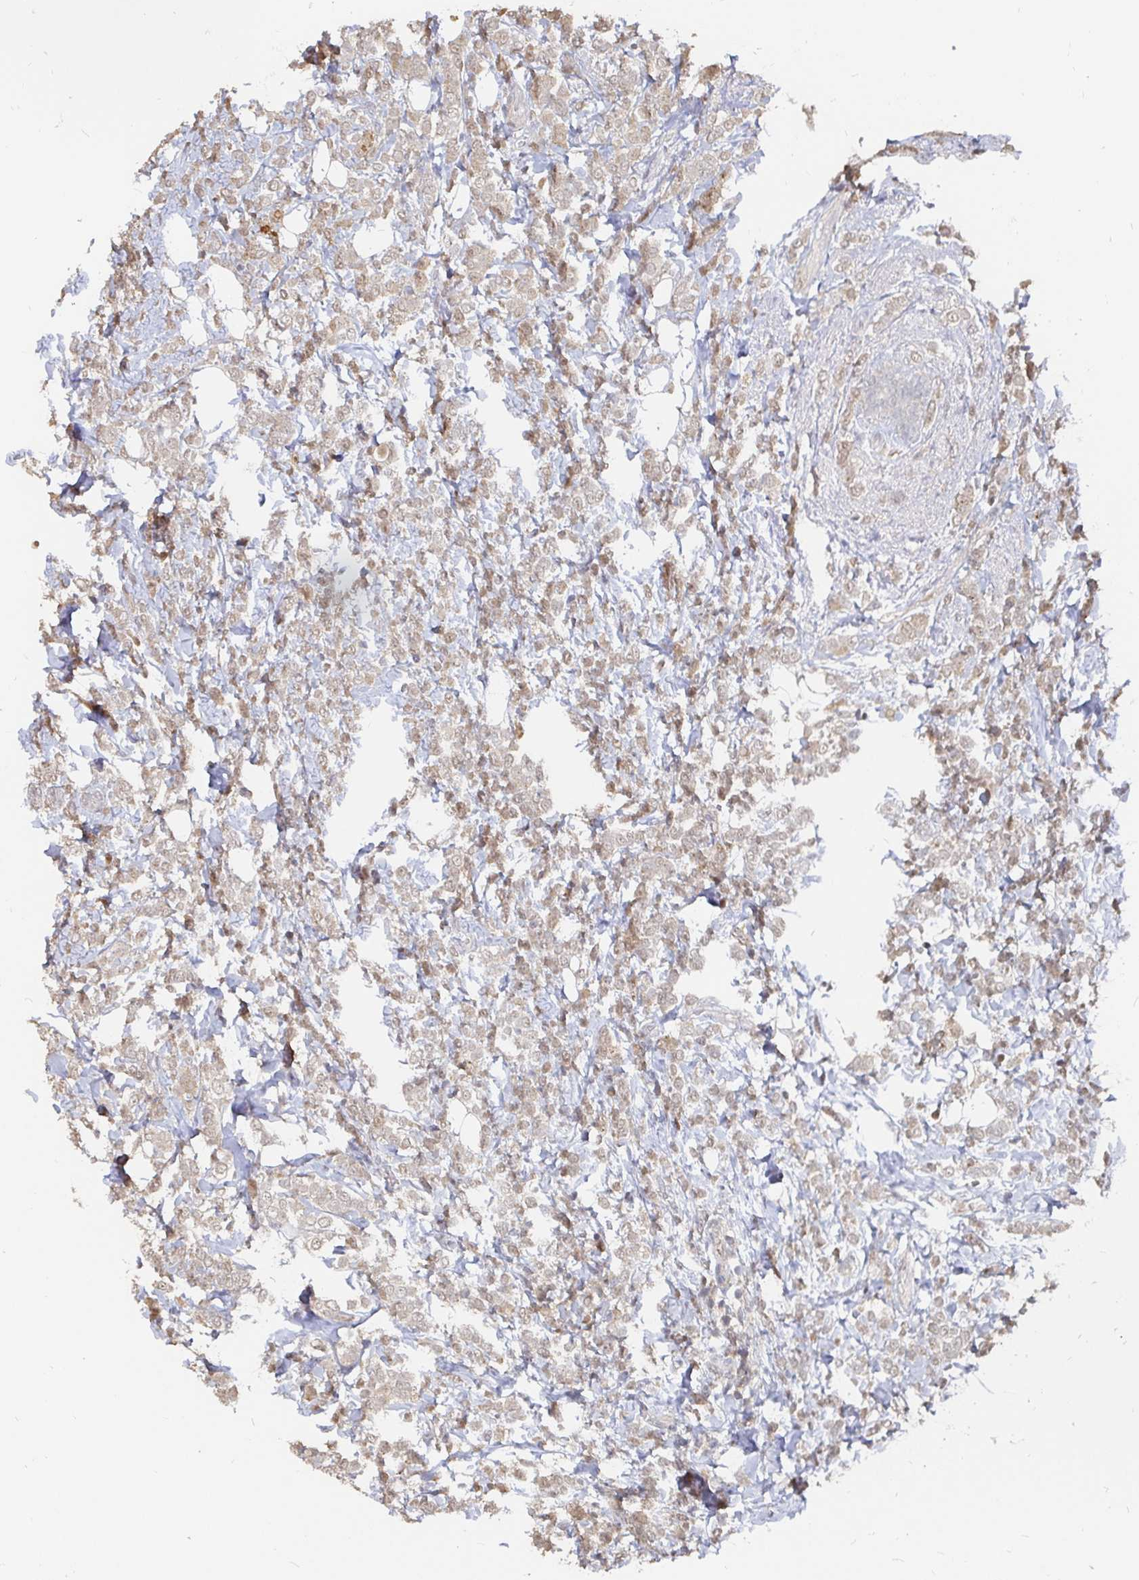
{"staining": {"intensity": "weak", "quantity": ">75%", "location": "cytoplasmic/membranous"}, "tissue": "breast cancer", "cell_type": "Tumor cells", "image_type": "cancer", "snomed": [{"axis": "morphology", "description": "Lobular carcinoma"}, {"axis": "topography", "description": "Breast"}], "caption": "Weak cytoplasmic/membranous protein expression is appreciated in approximately >75% of tumor cells in breast cancer.", "gene": "LRP5", "patient": {"sex": "female", "age": 49}}